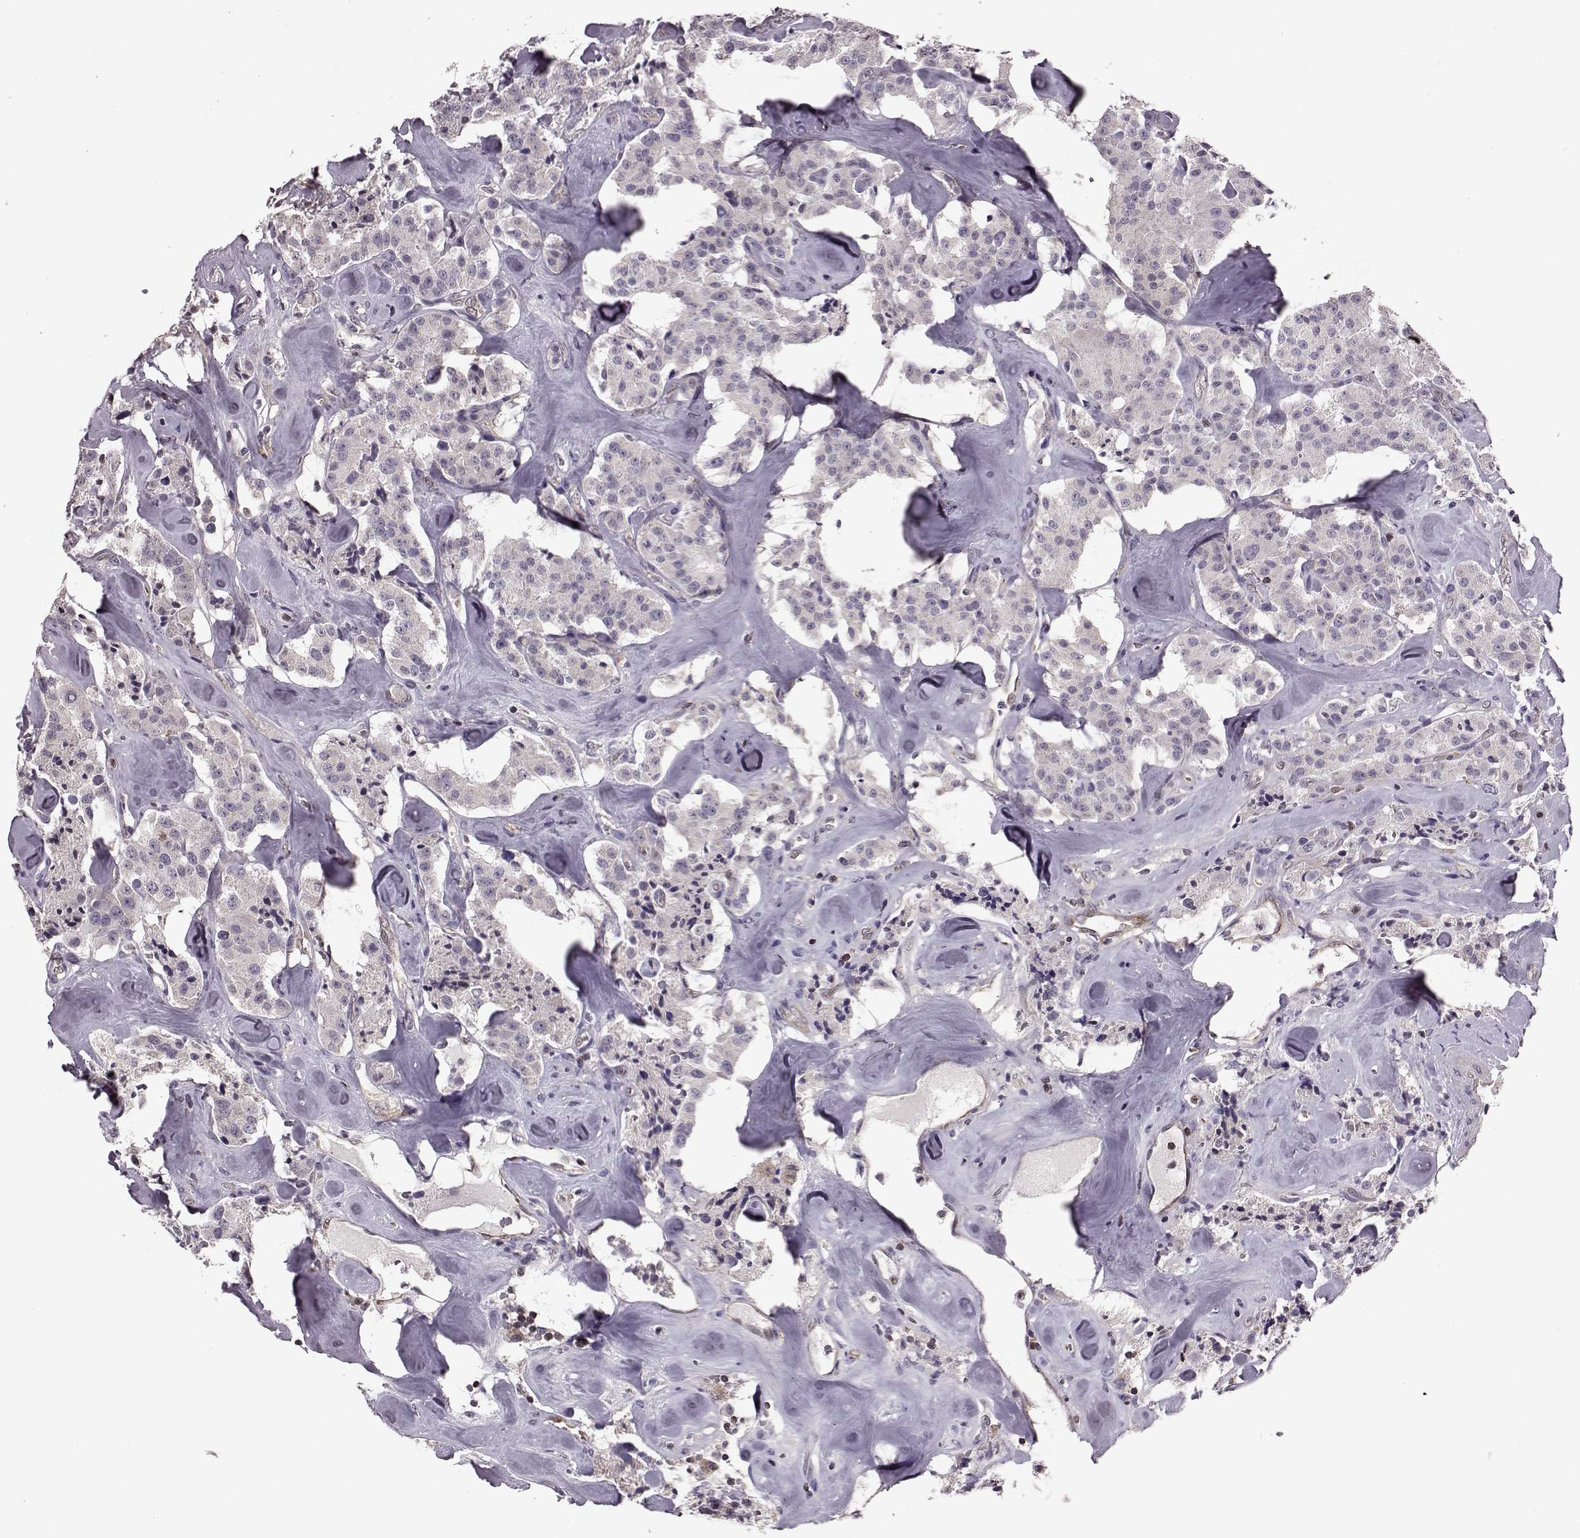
{"staining": {"intensity": "negative", "quantity": "none", "location": "none"}, "tissue": "carcinoid", "cell_type": "Tumor cells", "image_type": "cancer", "snomed": [{"axis": "morphology", "description": "Carcinoid, malignant, NOS"}, {"axis": "topography", "description": "Pancreas"}], "caption": "There is no significant staining in tumor cells of carcinoid (malignant).", "gene": "CDC42SE1", "patient": {"sex": "male", "age": 41}}